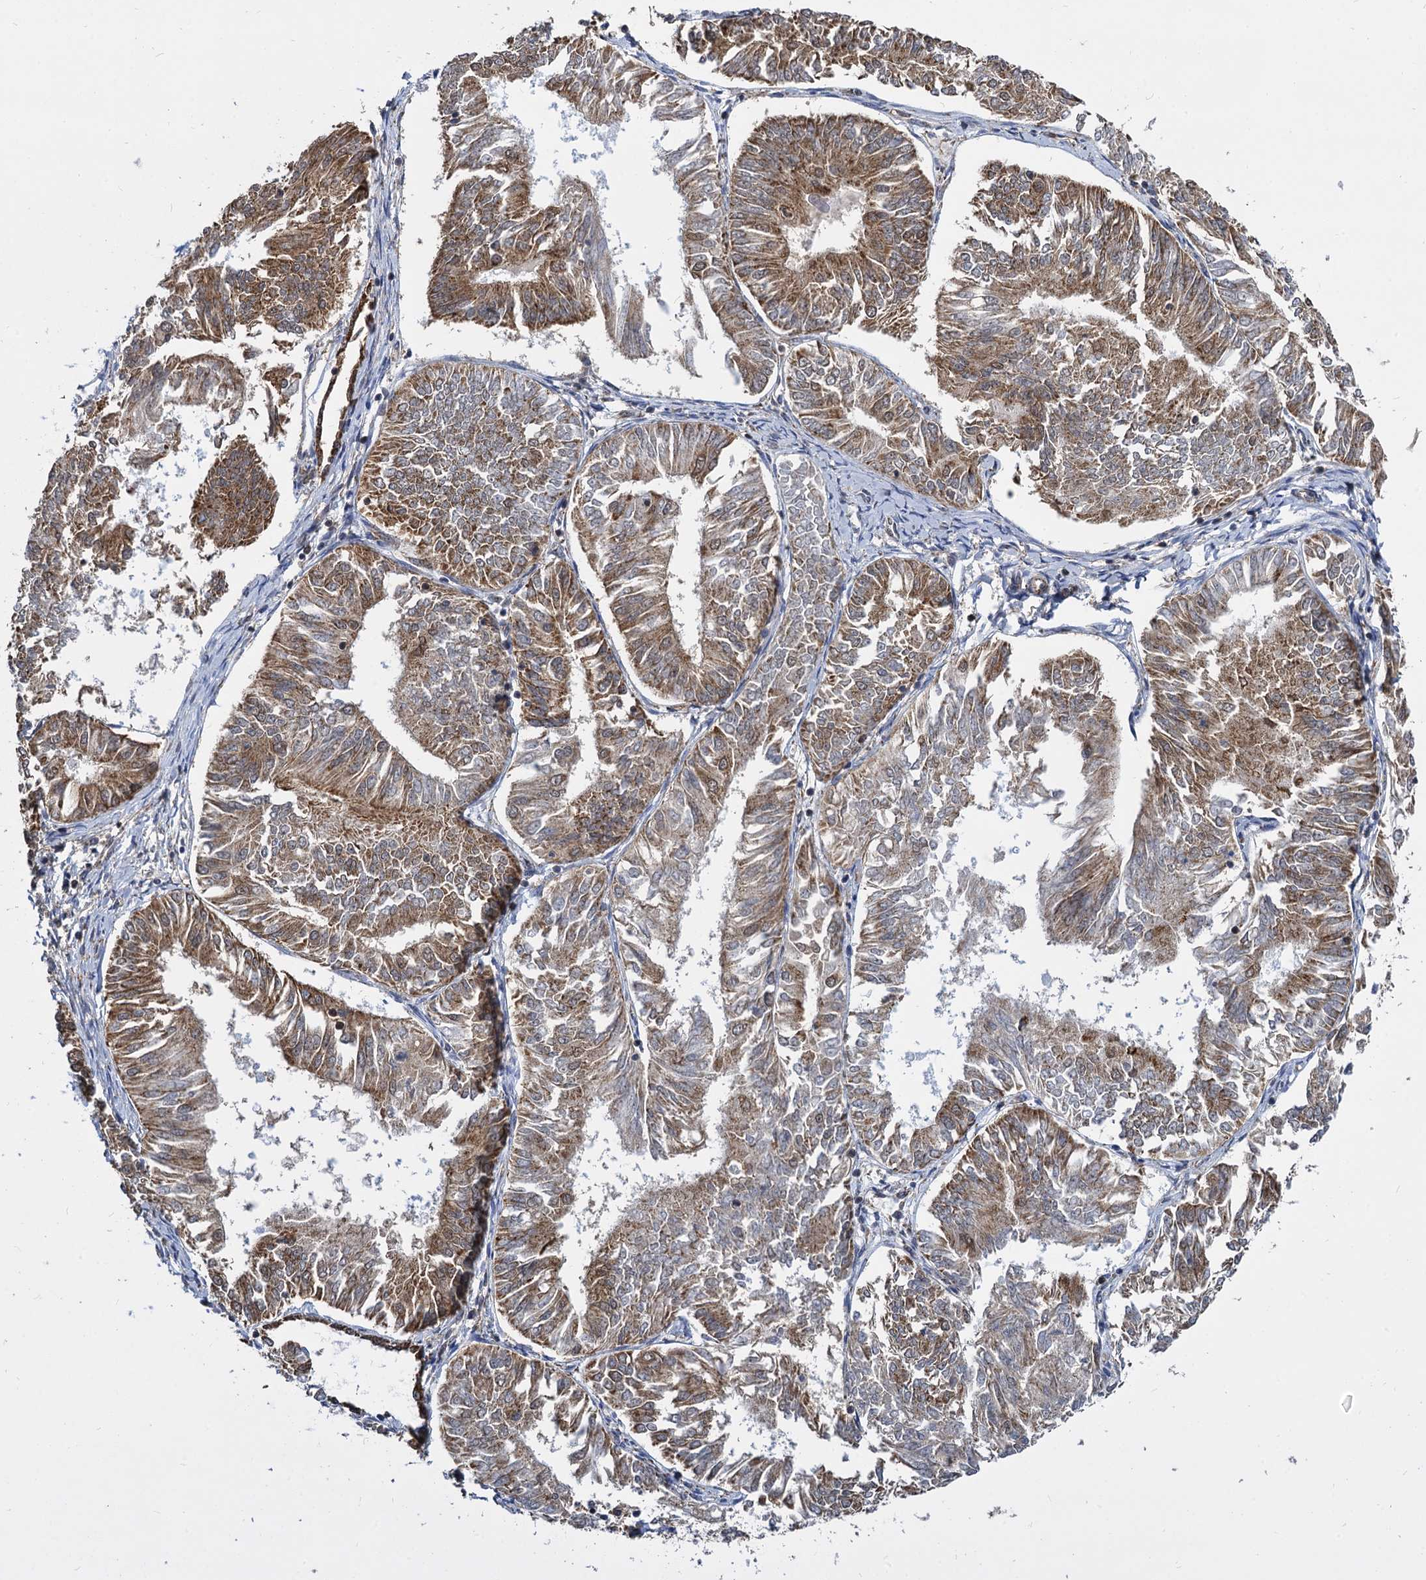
{"staining": {"intensity": "moderate", "quantity": "25%-75%", "location": "cytoplasmic/membranous"}, "tissue": "endometrial cancer", "cell_type": "Tumor cells", "image_type": "cancer", "snomed": [{"axis": "morphology", "description": "Adenocarcinoma, NOS"}, {"axis": "topography", "description": "Endometrium"}], "caption": "Immunohistochemistry (IHC) (DAB (3,3'-diaminobenzidine)) staining of endometrial cancer exhibits moderate cytoplasmic/membranous protein expression in approximately 25%-75% of tumor cells.", "gene": "TIMM10", "patient": {"sex": "female", "age": 58}}